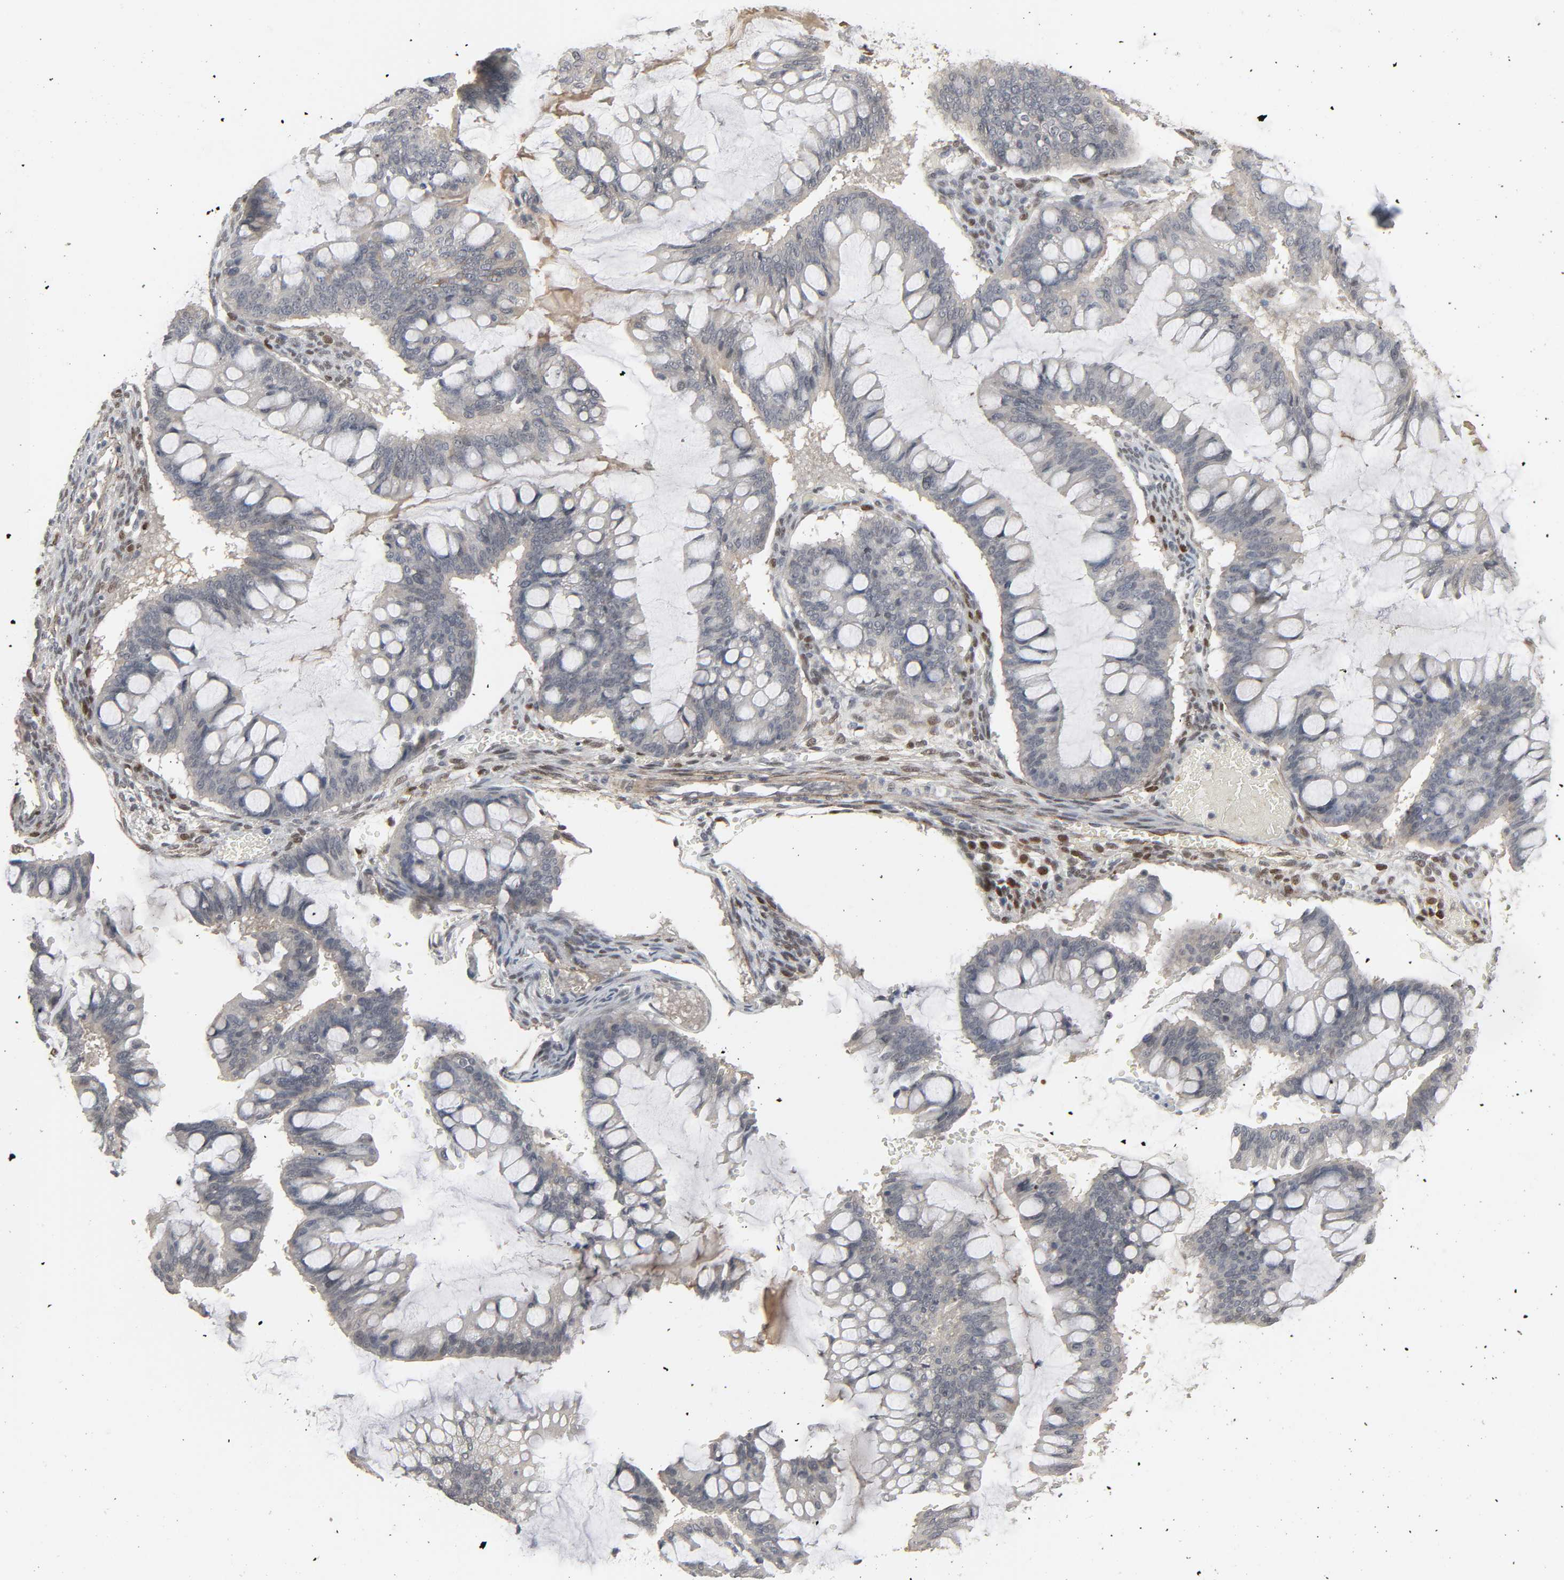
{"staining": {"intensity": "negative", "quantity": "none", "location": "none"}, "tissue": "ovarian cancer", "cell_type": "Tumor cells", "image_type": "cancer", "snomed": [{"axis": "morphology", "description": "Cystadenocarcinoma, mucinous, NOS"}, {"axis": "topography", "description": "Ovary"}], "caption": "Ovarian cancer was stained to show a protein in brown. There is no significant expression in tumor cells.", "gene": "ZNF222", "patient": {"sex": "female", "age": 73}}